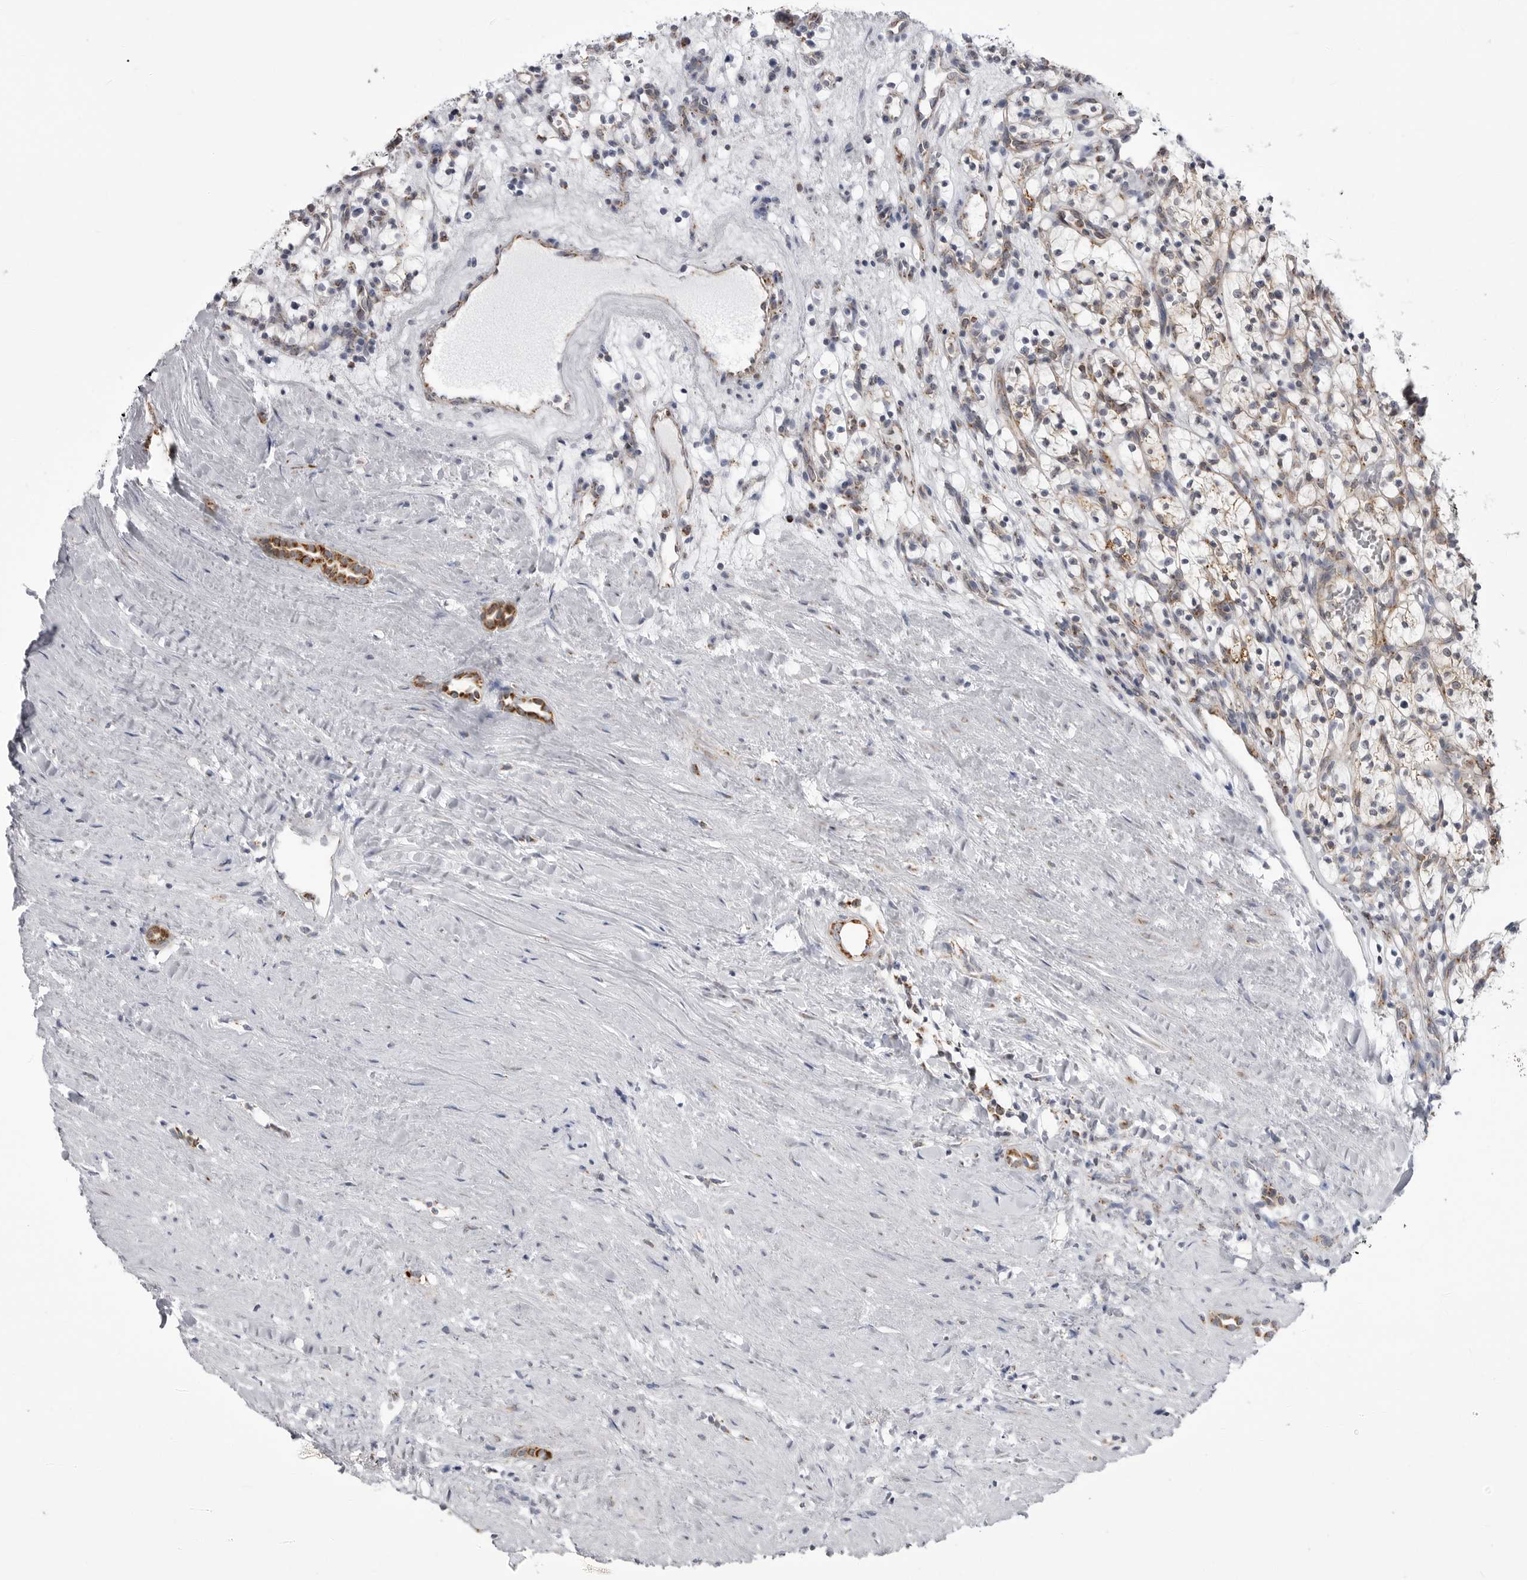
{"staining": {"intensity": "moderate", "quantity": ">75%", "location": "cytoplasmic/membranous"}, "tissue": "renal cancer", "cell_type": "Tumor cells", "image_type": "cancer", "snomed": [{"axis": "morphology", "description": "Adenocarcinoma, NOS"}, {"axis": "topography", "description": "Kidney"}], "caption": "A medium amount of moderate cytoplasmic/membranous expression is appreciated in approximately >75% of tumor cells in renal adenocarcinoma tissue.", "gene": "FH", "patient": {"sex": "female", "age": 57}}